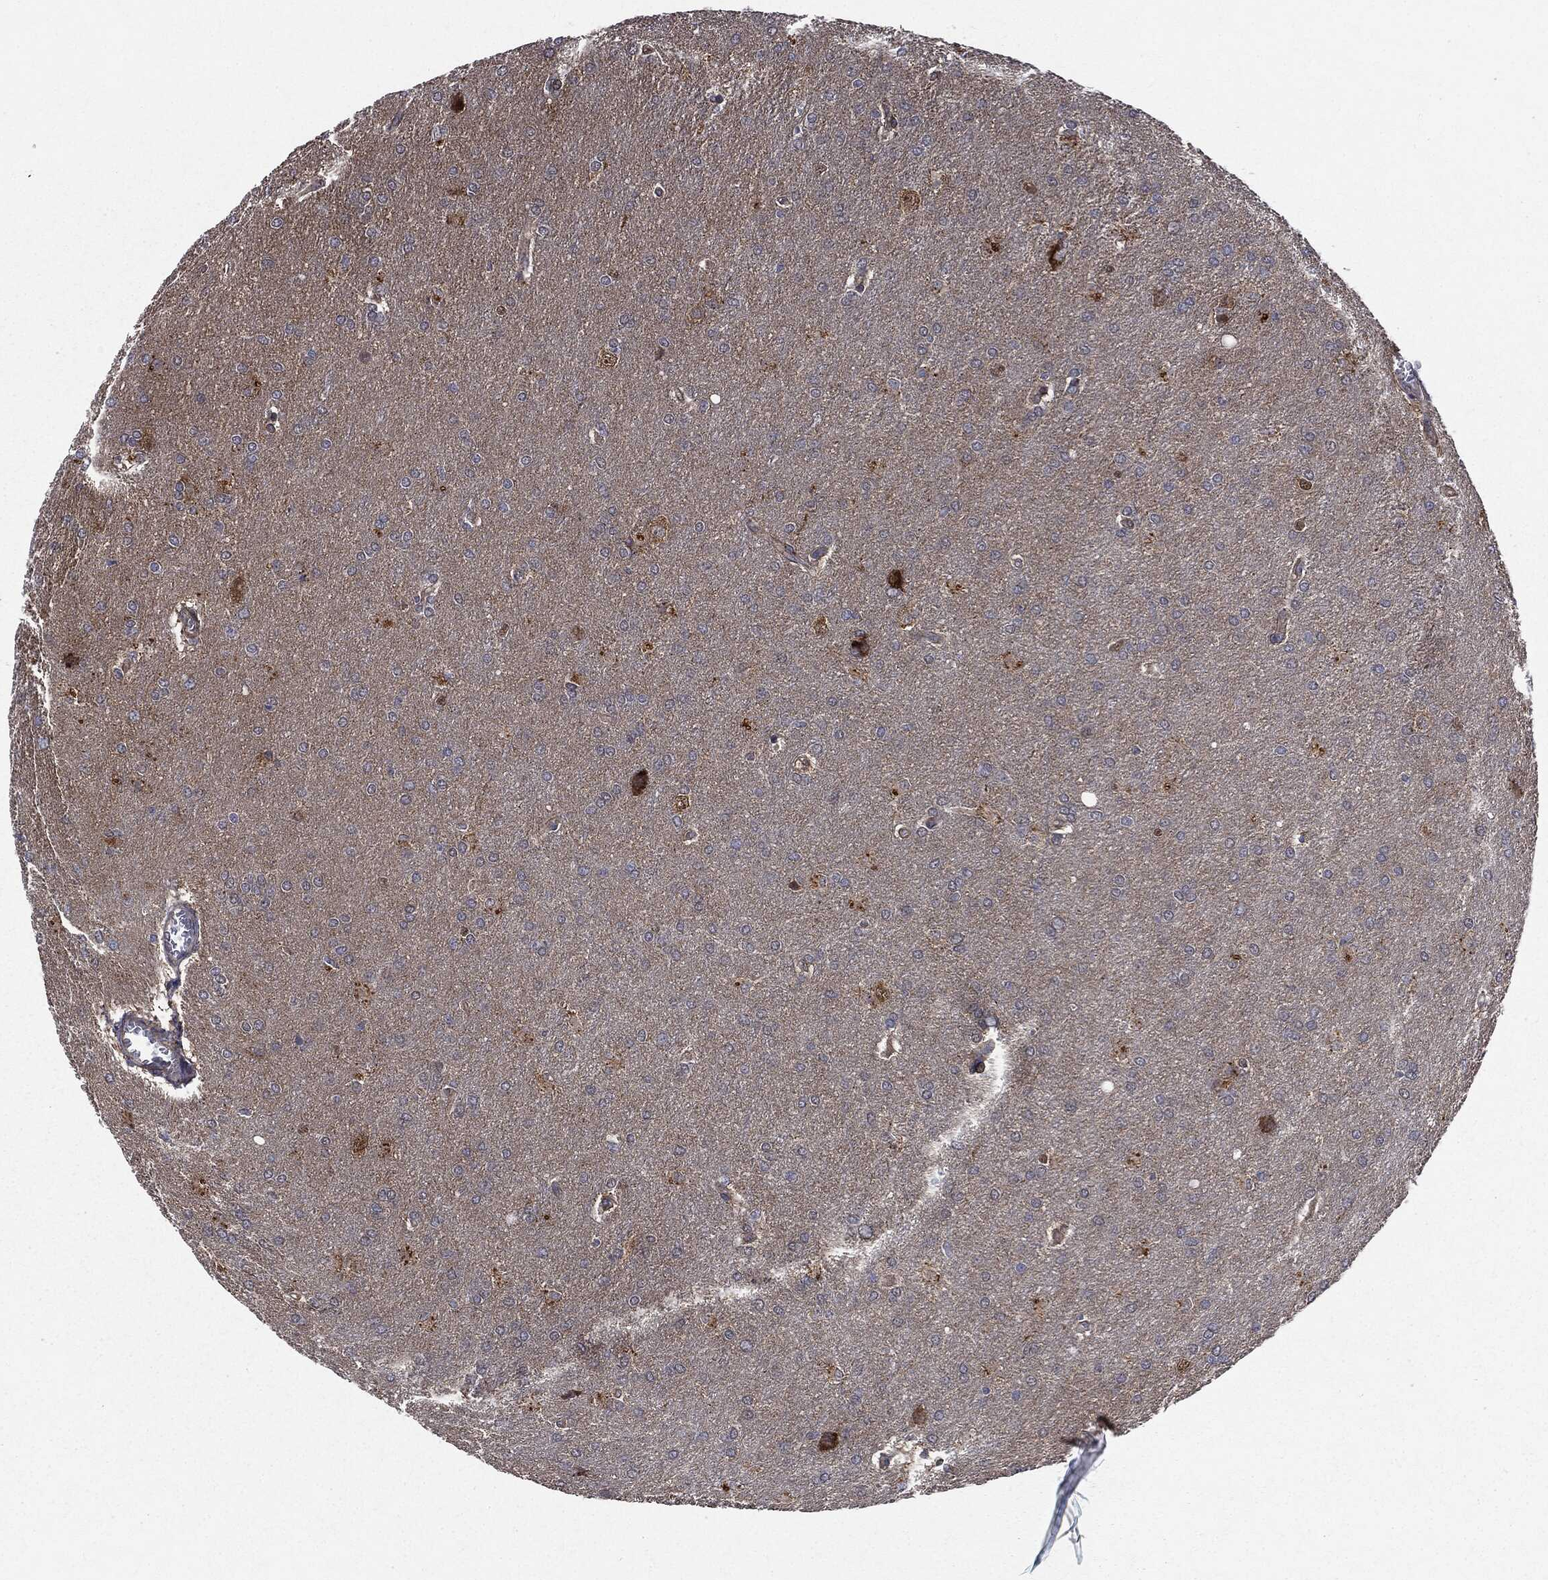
{"staining": {"intensity": "negative", "quantity": "none", "location": "none"}, "tissue": "glioma", "cell_type": "Tumor cells", "image_type": "cancer", "snomed": [{"axis": "morphology", "description": "Glioma, malignant, Low grade"}, {"axis": "topography", "description": "Brain"}], "caption": "This is an immunohistochemistry (IHC) micrograph of human glioma. There is no expression in tumor cells.", "gene": "EPS15L1", "patient": {"sex": "female", "age": 32}}